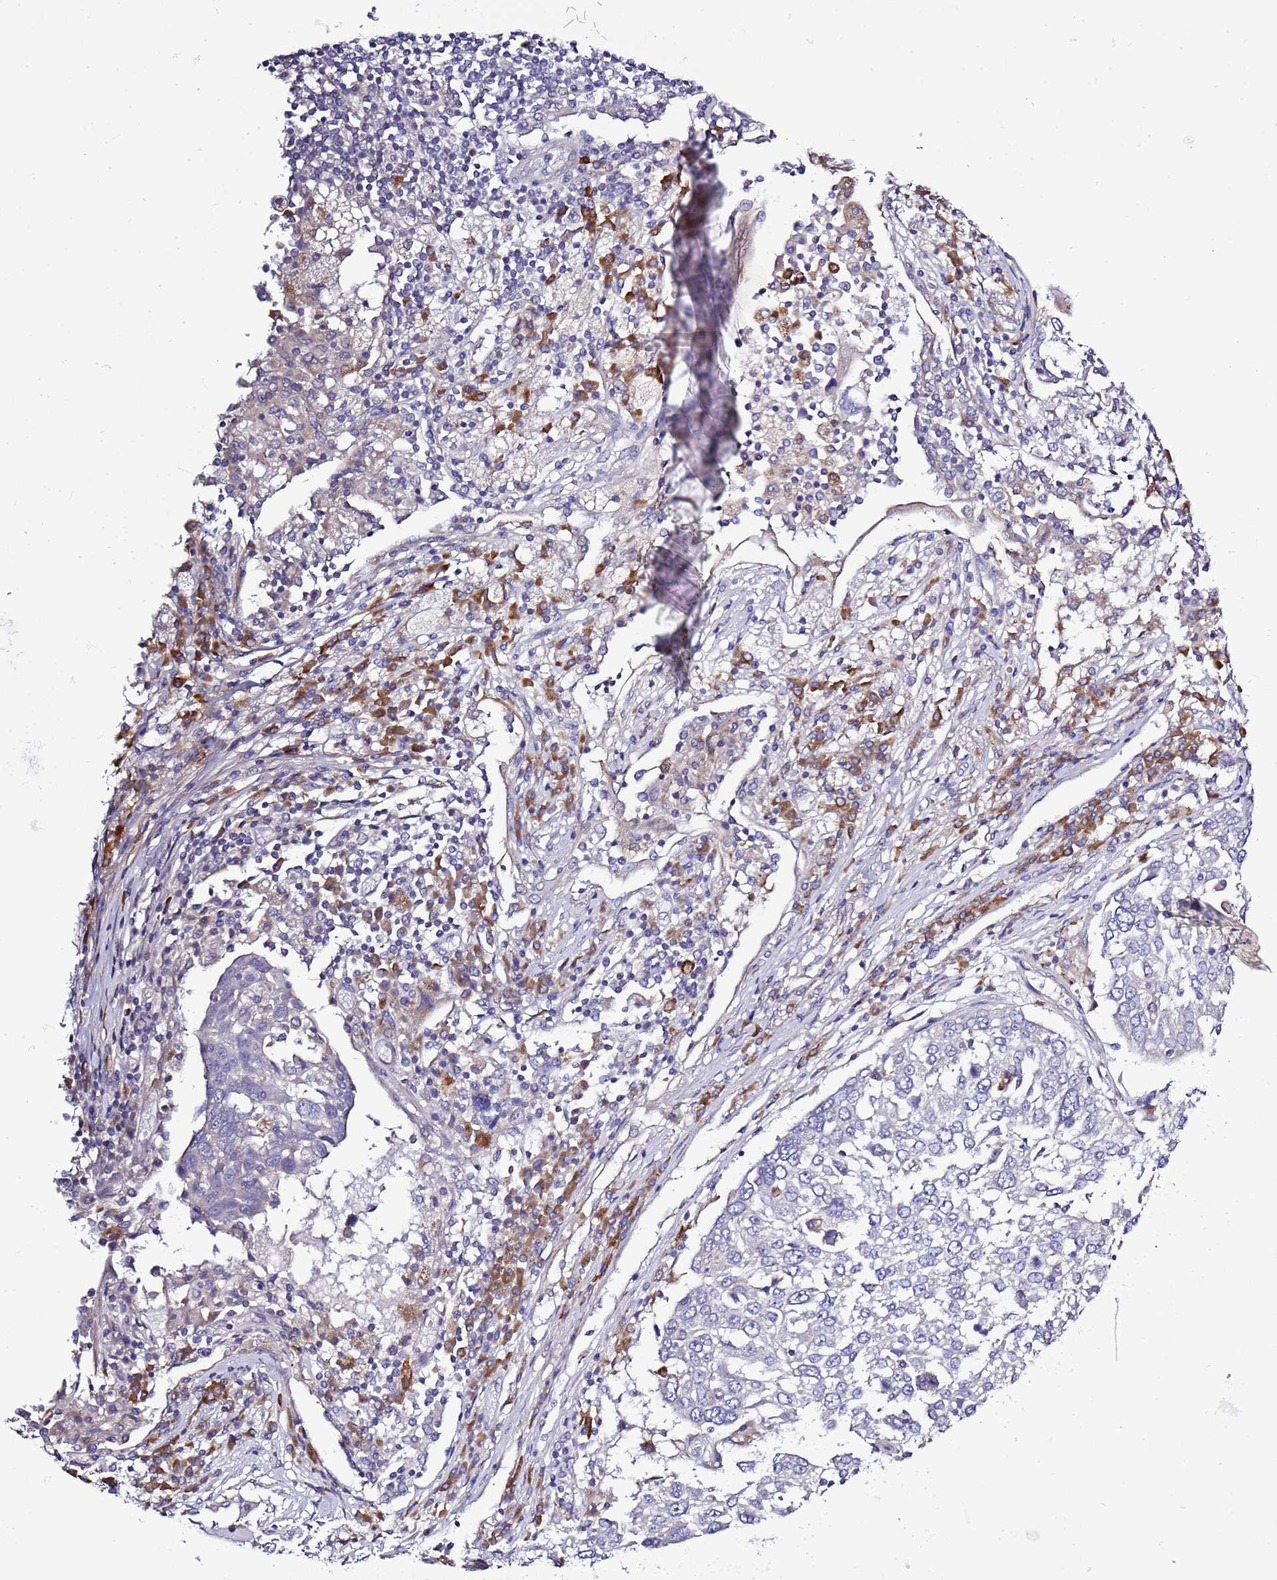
{"staining": {"intensity": "negative", "quantity": "none", "location": "none"}, "tissue": "lung cancer", "cell_type": "Tumor cells", "image_type": "cancer", "snomed": [{"axis": "morphology", "description": "Squamous cell carcinoma, NOS"}, {"axis": "topography", "description": "Lung"}], "caption": "This histopathology image is of lung cancer (squamous cell carcinoma) stained with immunohistochemistry (IHC) to label a protein in brown with the nuclei are counter-stained blue. There is no positivity in tumor cells. (Brightfield microscopy of DAB immunohistochemistry at high magnification).", "gene": "SPCS1", "patient": {"sex": "male", "age": 65}}